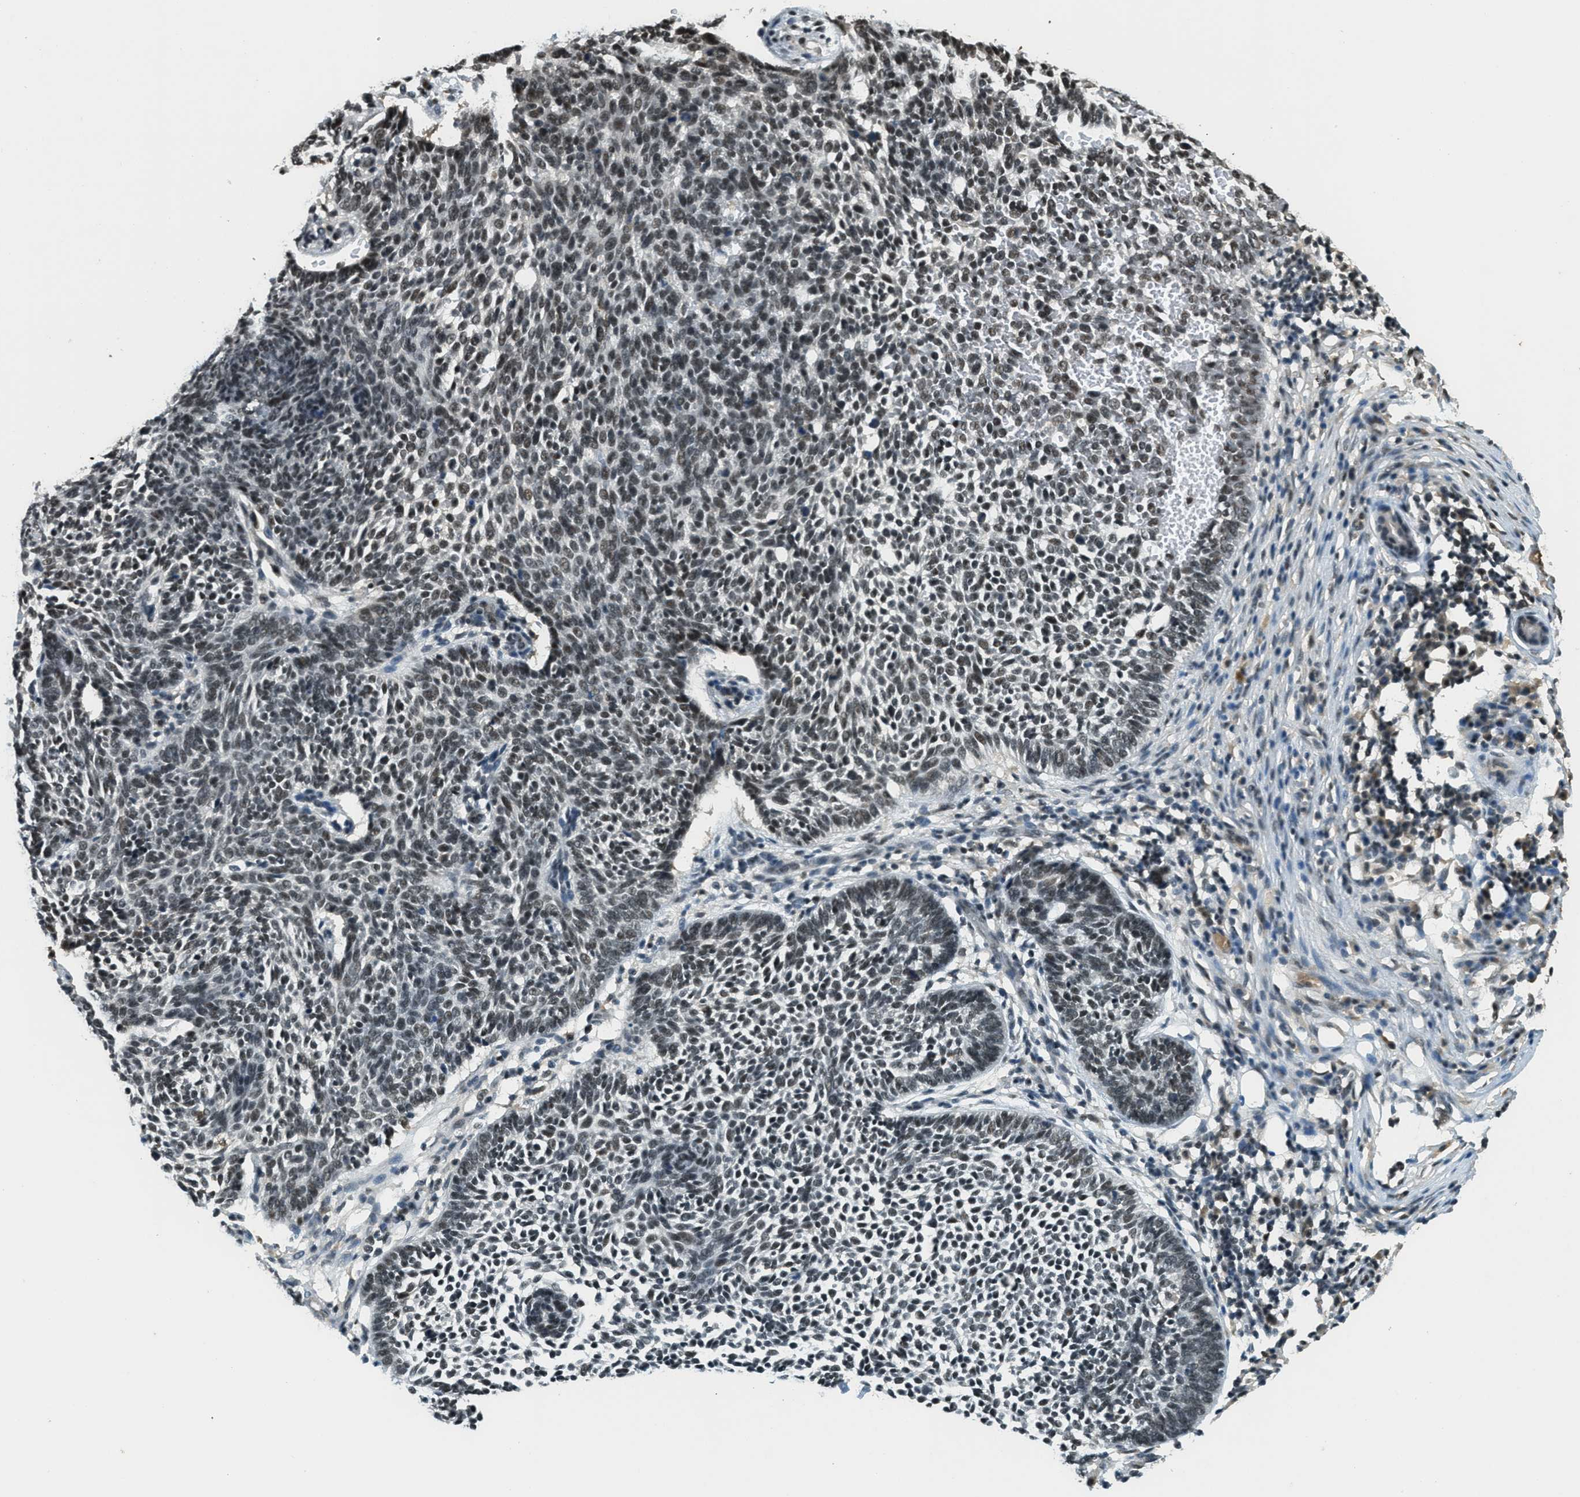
{"staining": {"intensity": "moderate", "quantity": ">75%", "location": "nuclear"}, "tissue": "skin cancer", "cell_type": "Tumor cells", "image_type": "cancer", "snomed": [{"axis": "morphology", "description": "Normal tissue, NOS"}, {"axis": "morphology", "description": "Basal cell carcinoma"}, {"axis": "topography", "description": "Skin"}], "caption": "Skin basal cell carcinoma stained for a protein shows moderate nuclear positivity in tumor cells.", "gene": "ZNF148", "patient": {"sex": "male", "age": 87}}